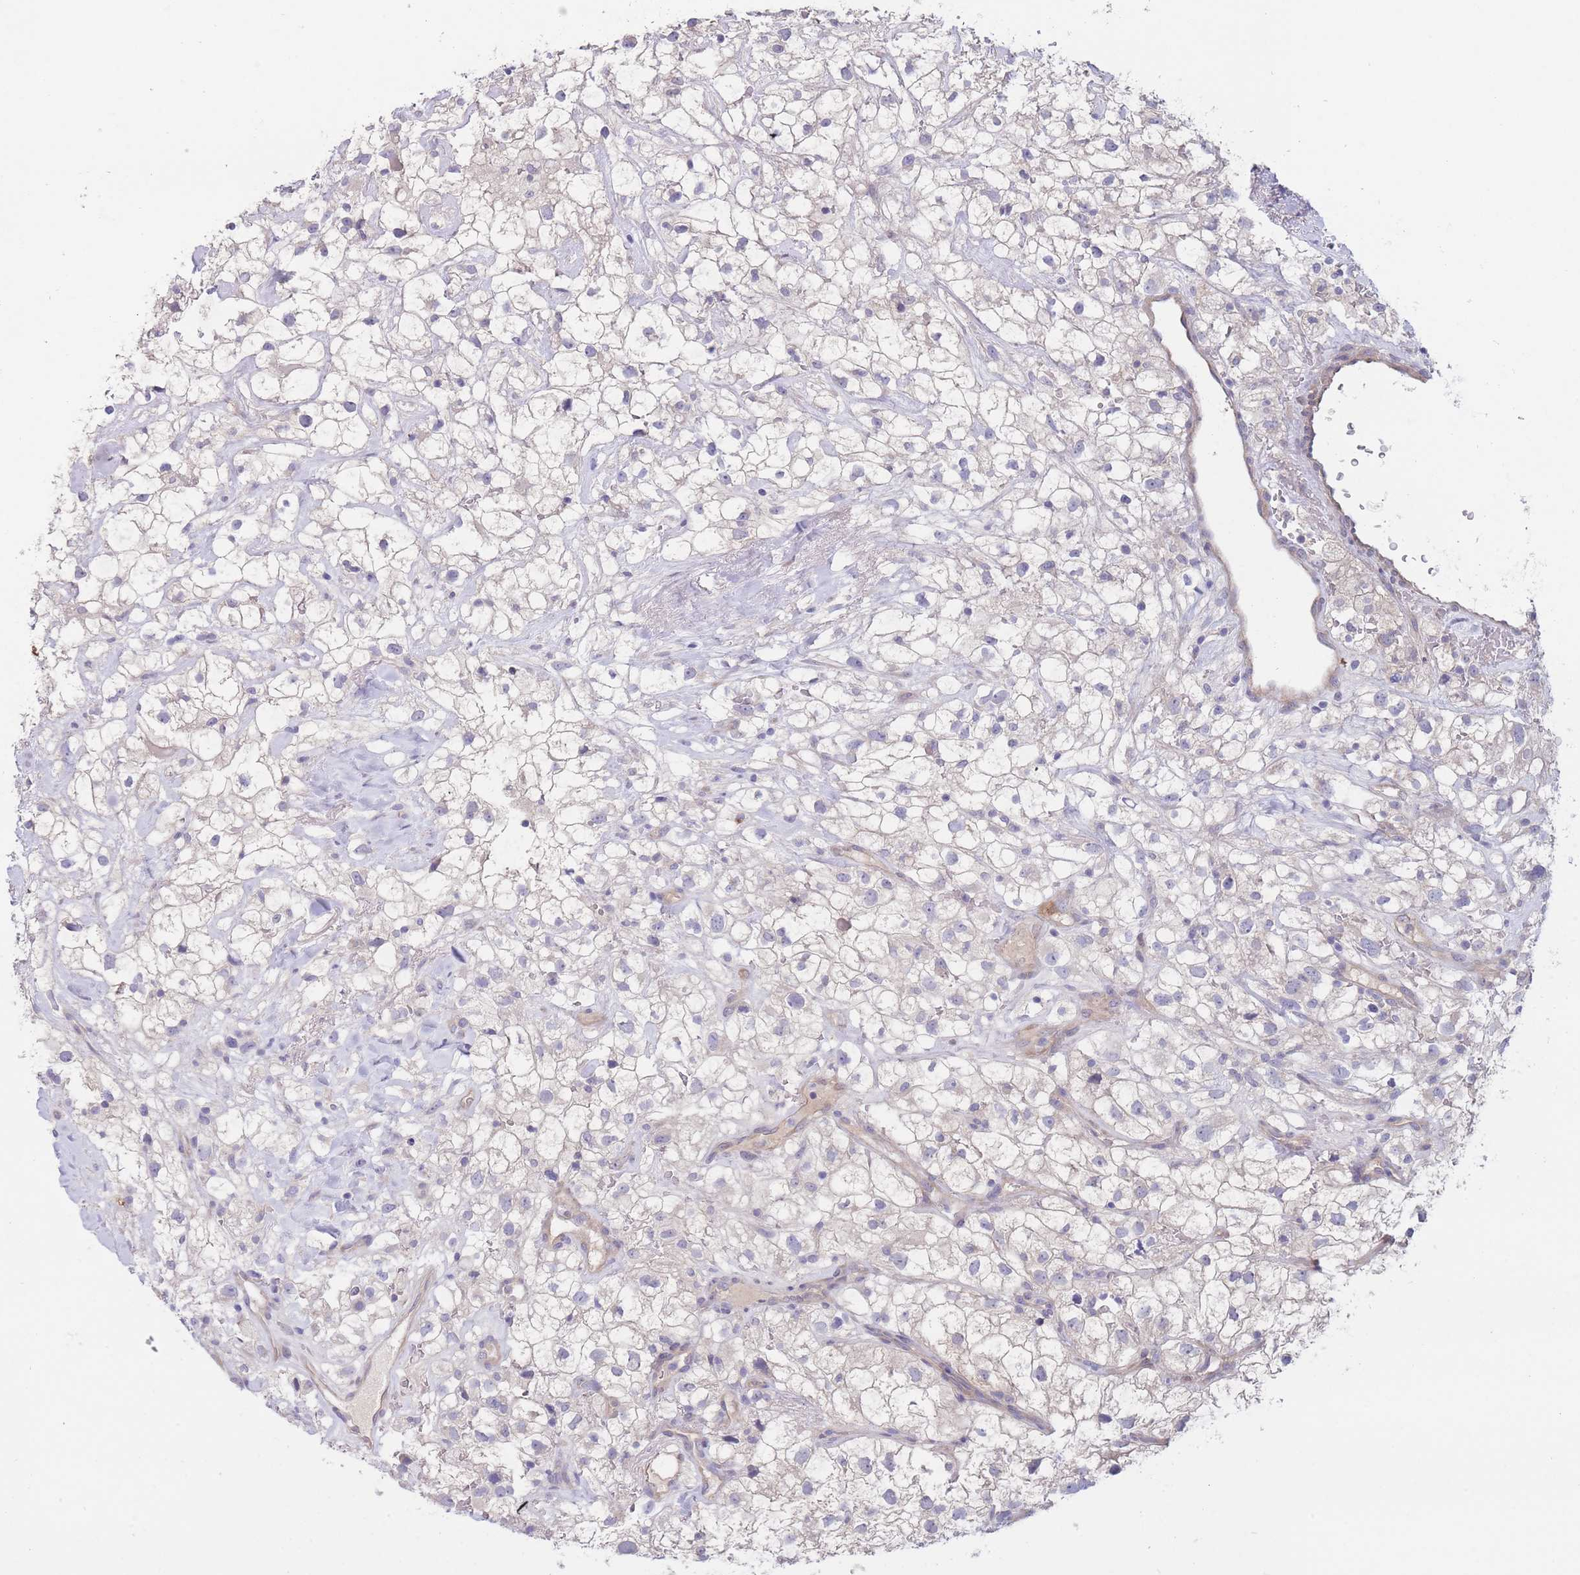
{"staining": {"intensity": "negative", "quantity": "none", "location": "none"}, "tissue": "renal cancer", "cell_type": "Tumor cells", "image_type": "cancer", "snomed": [{"axis": "morphology", "description": "Adenocarcinoma, NOS"}, {"axis": "topography", "description": "Kidney"}], "caption": "Adenocarcinoma (renal) was stained to show a protein in brown. There is no significant positivity in tumor cells. (DAB immunohistochemistry, high magnification).", "gene": "ZNF281", "patient": {"sex": "male", "age": 59}}